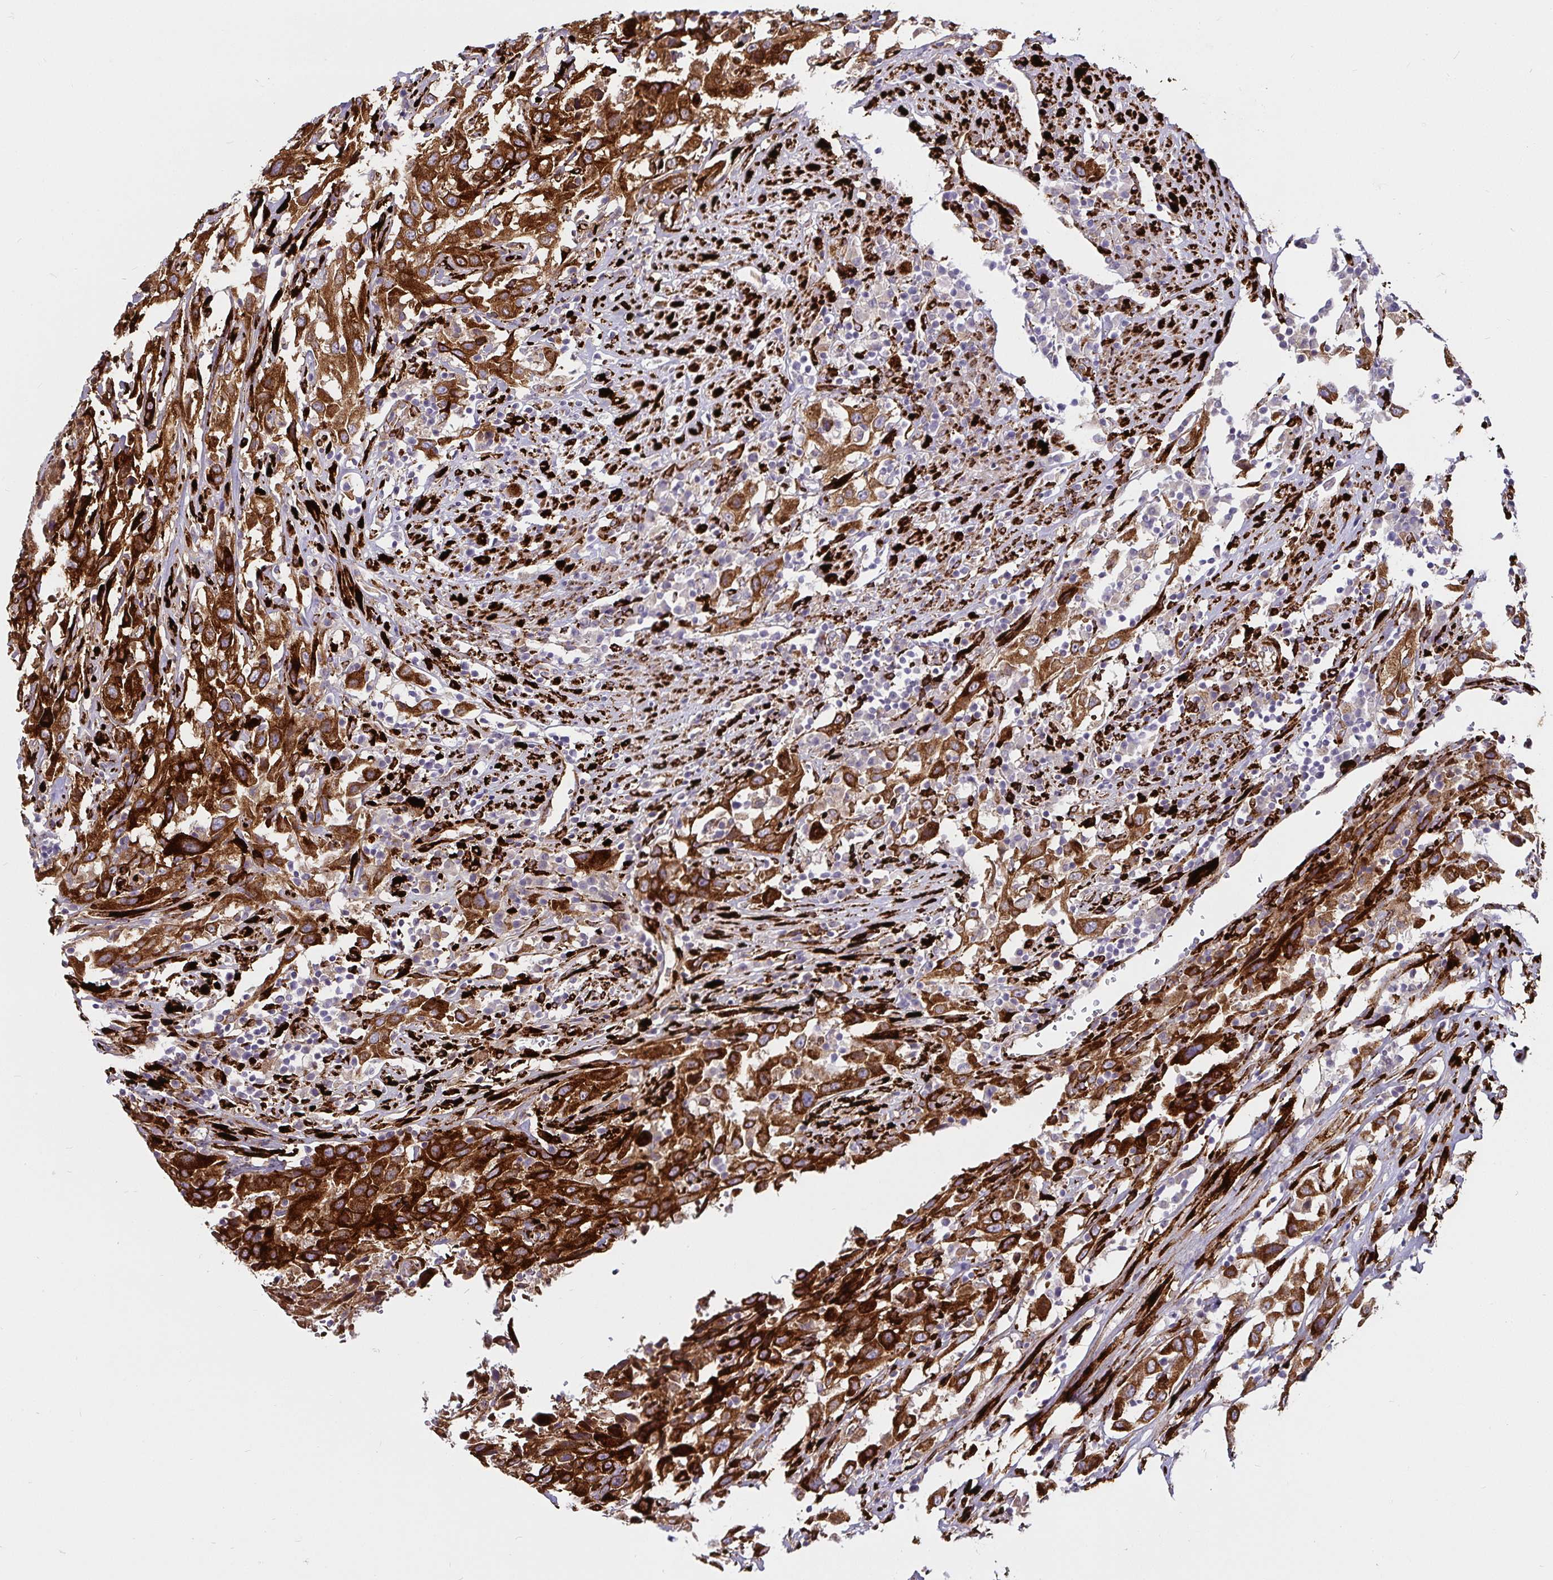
{"staining": {"intensity": "strong", "quantity": ">75%", "location": "cytoplasmic/membranous"}, "tissue": "urothelial cancer", "cell_type": "Tumor cells", "image_type": "cancer", "snomed": [{"axis": "morphology", "description": "Urothelial carcinoma, High grade"}, {"axis": "topography", "description": "Urinary bladder"}], "caption": "The immunohistochemical stain shows strong cytoplasmic/membranous staining in tumor cells of urothelial cancer tissue.", "gene": "P4HA2", "patient": {"sex": "male", "age": 61}}